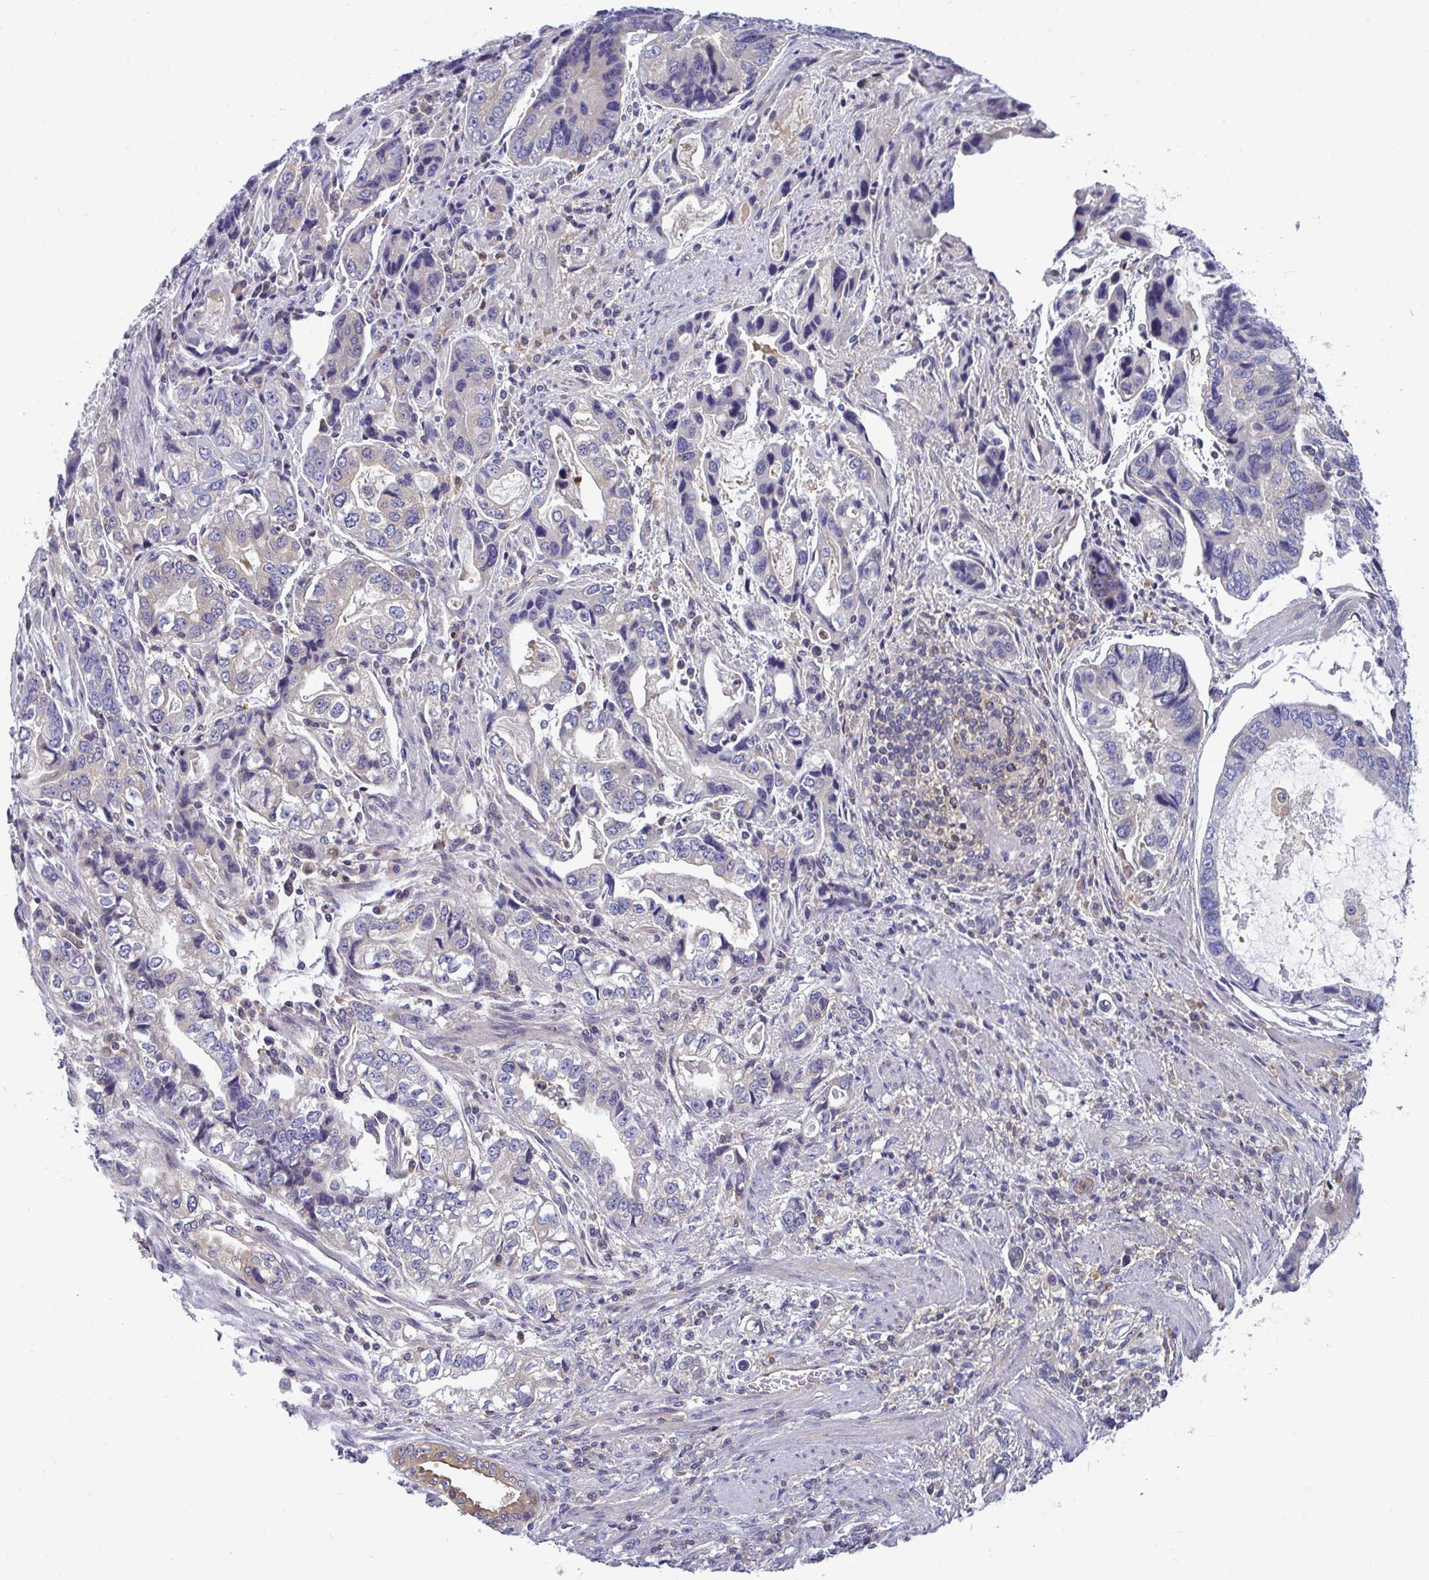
{"staining": {"intensity": "negative", "quantity": "none", "location": "none"}, "tissue": "stomach cancer", "cell_type": "Tumor cells", "image_type": "cancer", "snomed": [{"axis": "morphology", "description": "Adenocarcinoma, NOS"}, {"axis": "topography", "description": "Stomach, lower"}], "caption": "IHC histopathology image of neoplastic tissue: human stomach cancer stained with DAB reveals no significant protein expression in tumor cells.", "gene": "SLC30A6", "patient": {"sex": "female", "age": 93}}